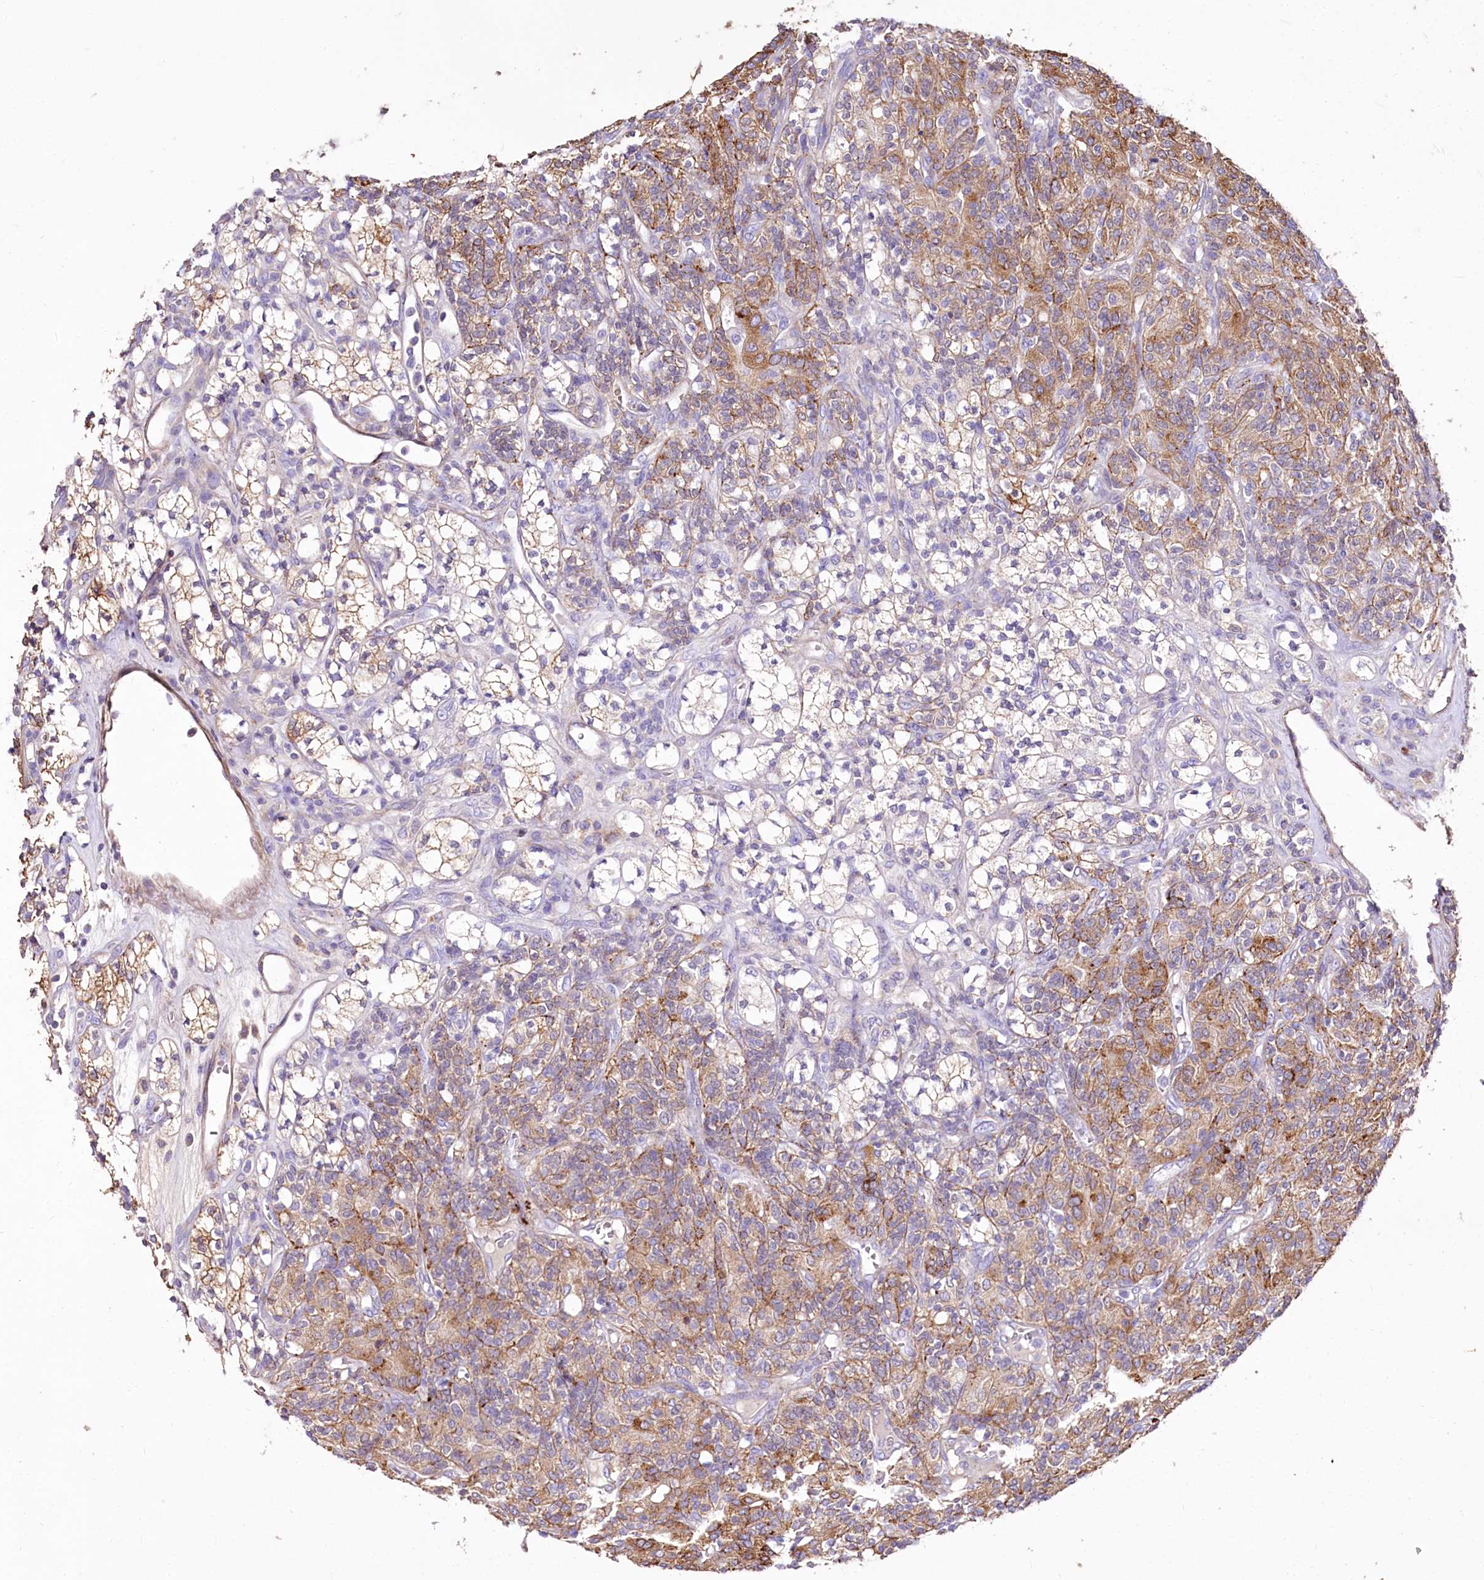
{"staining": {"intensity": "moderate", "quantity": ">75%", "location": "cytoplasmic/membranous"}, "tissue": "renal cancer", "cell_type": "Tumor cells", "image_type": "cancer", "snomed": [{"axis": "morphology", "description": "Adenocarcinoma, NOS"}, {"axis": "topography", "description": "Kidney"}], "caption": "Protein expression by IHC reveals moderate cytoplasmic/membranous staining in approximately >75% of tumor cells in renal cancer (adenocarcinoma). The staining is performed using DAB brown chromogen to label protein expression. The nuclei are counter-stained blue using hematoxylin.", "gene": "PTER", "patient": {"sex": "male", "age": 77}}